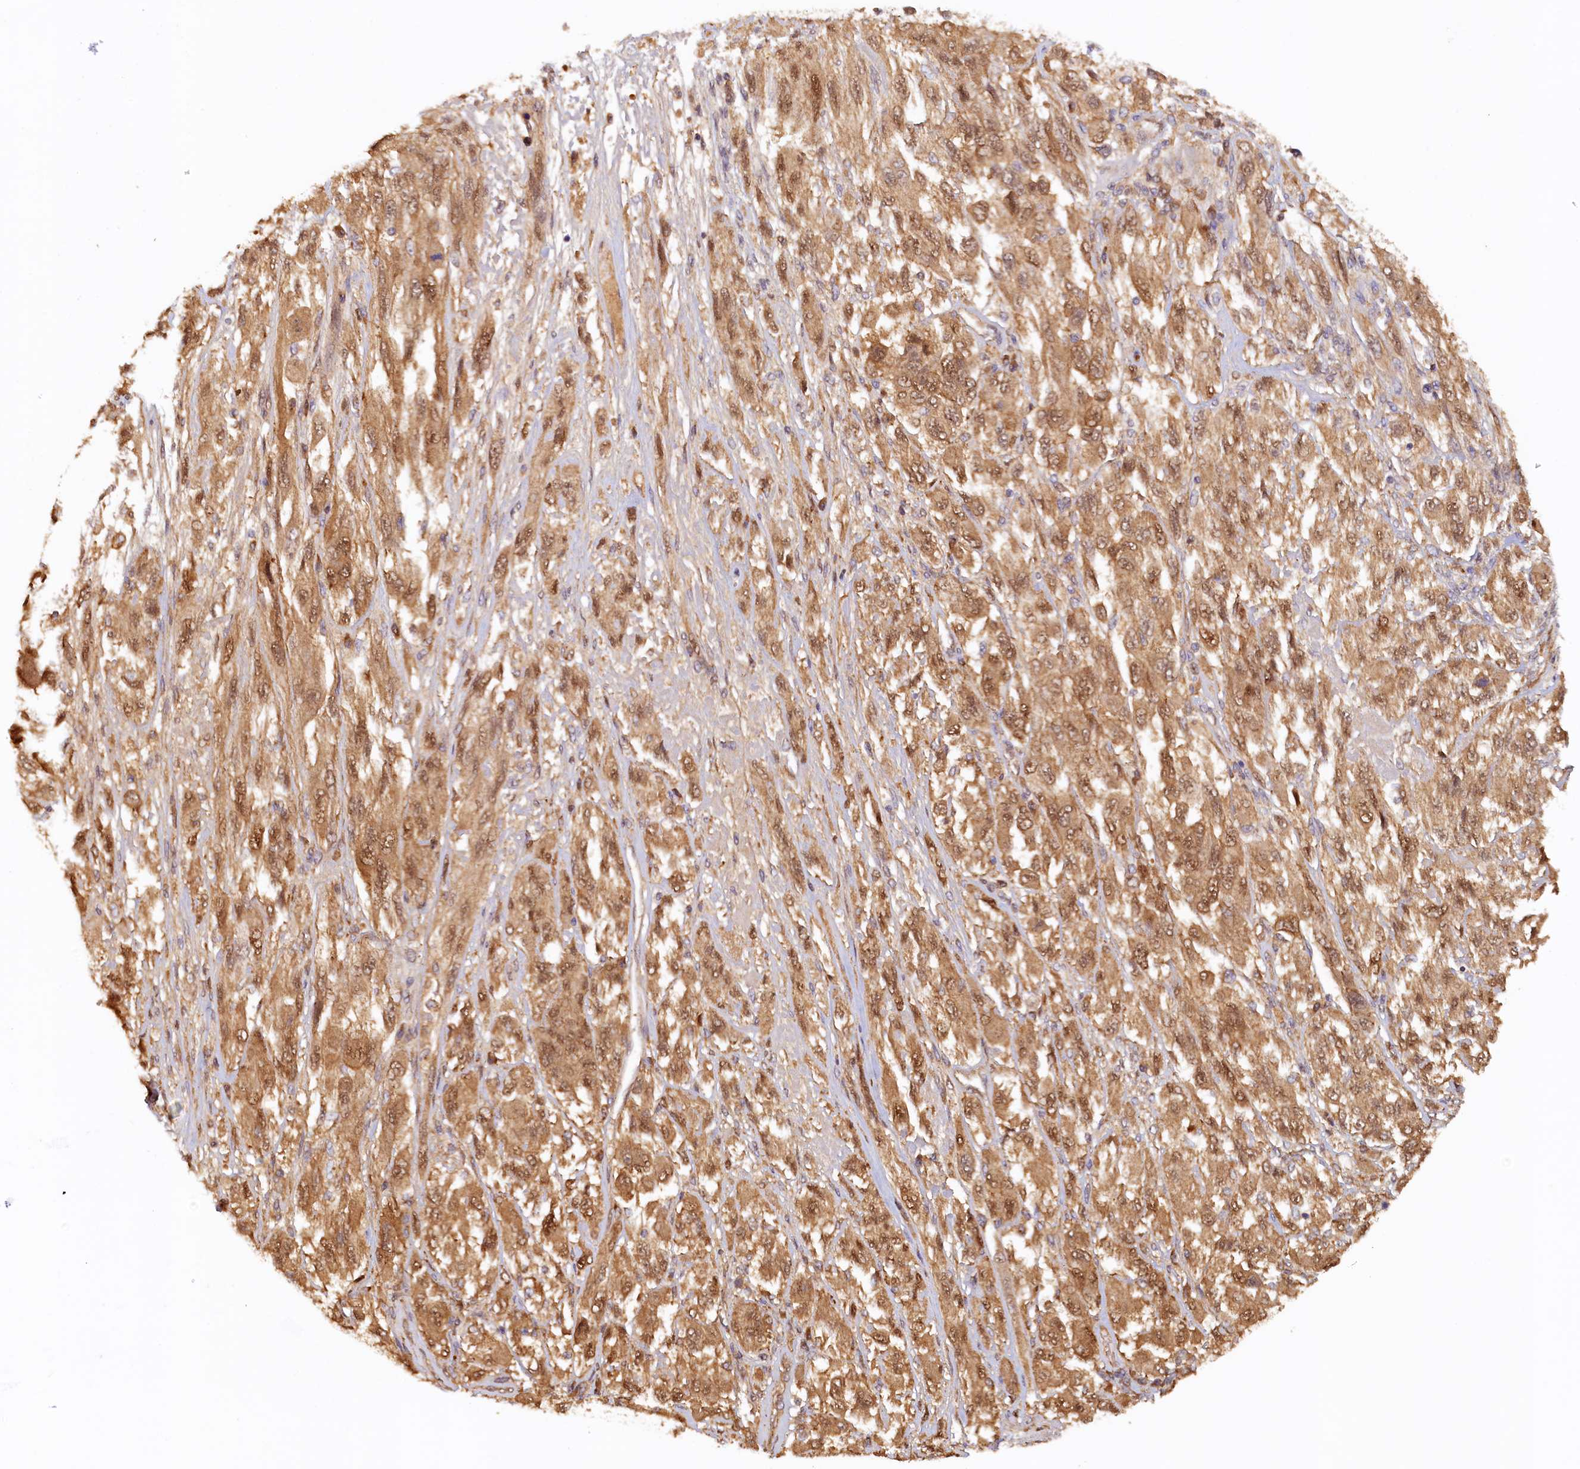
{"staining": {"intensity": "moderate", "quantity": ">75%", "location": "cytoplasmic/membranous,nuclear"}, "tissue": "melanoma", "cell_type": "Tumor cells", "image_type": "cancer", "snomed": [{"axis": "morphology", "description": "Malignant melanoma, NOS"}, {"axis": "topography", "description": "Skin"}], "caption": "Immunohistochemistry (IHC) (DAB (3,3'-diaminobenzidine)) staining of malignant melanoma demonstrates moderate cytoplasmic/membranous and nuclear protein positivity in approximately >75% of tumor cells.", "gene": "UBL7", "patient": {"sex": "female", "age": 91}}